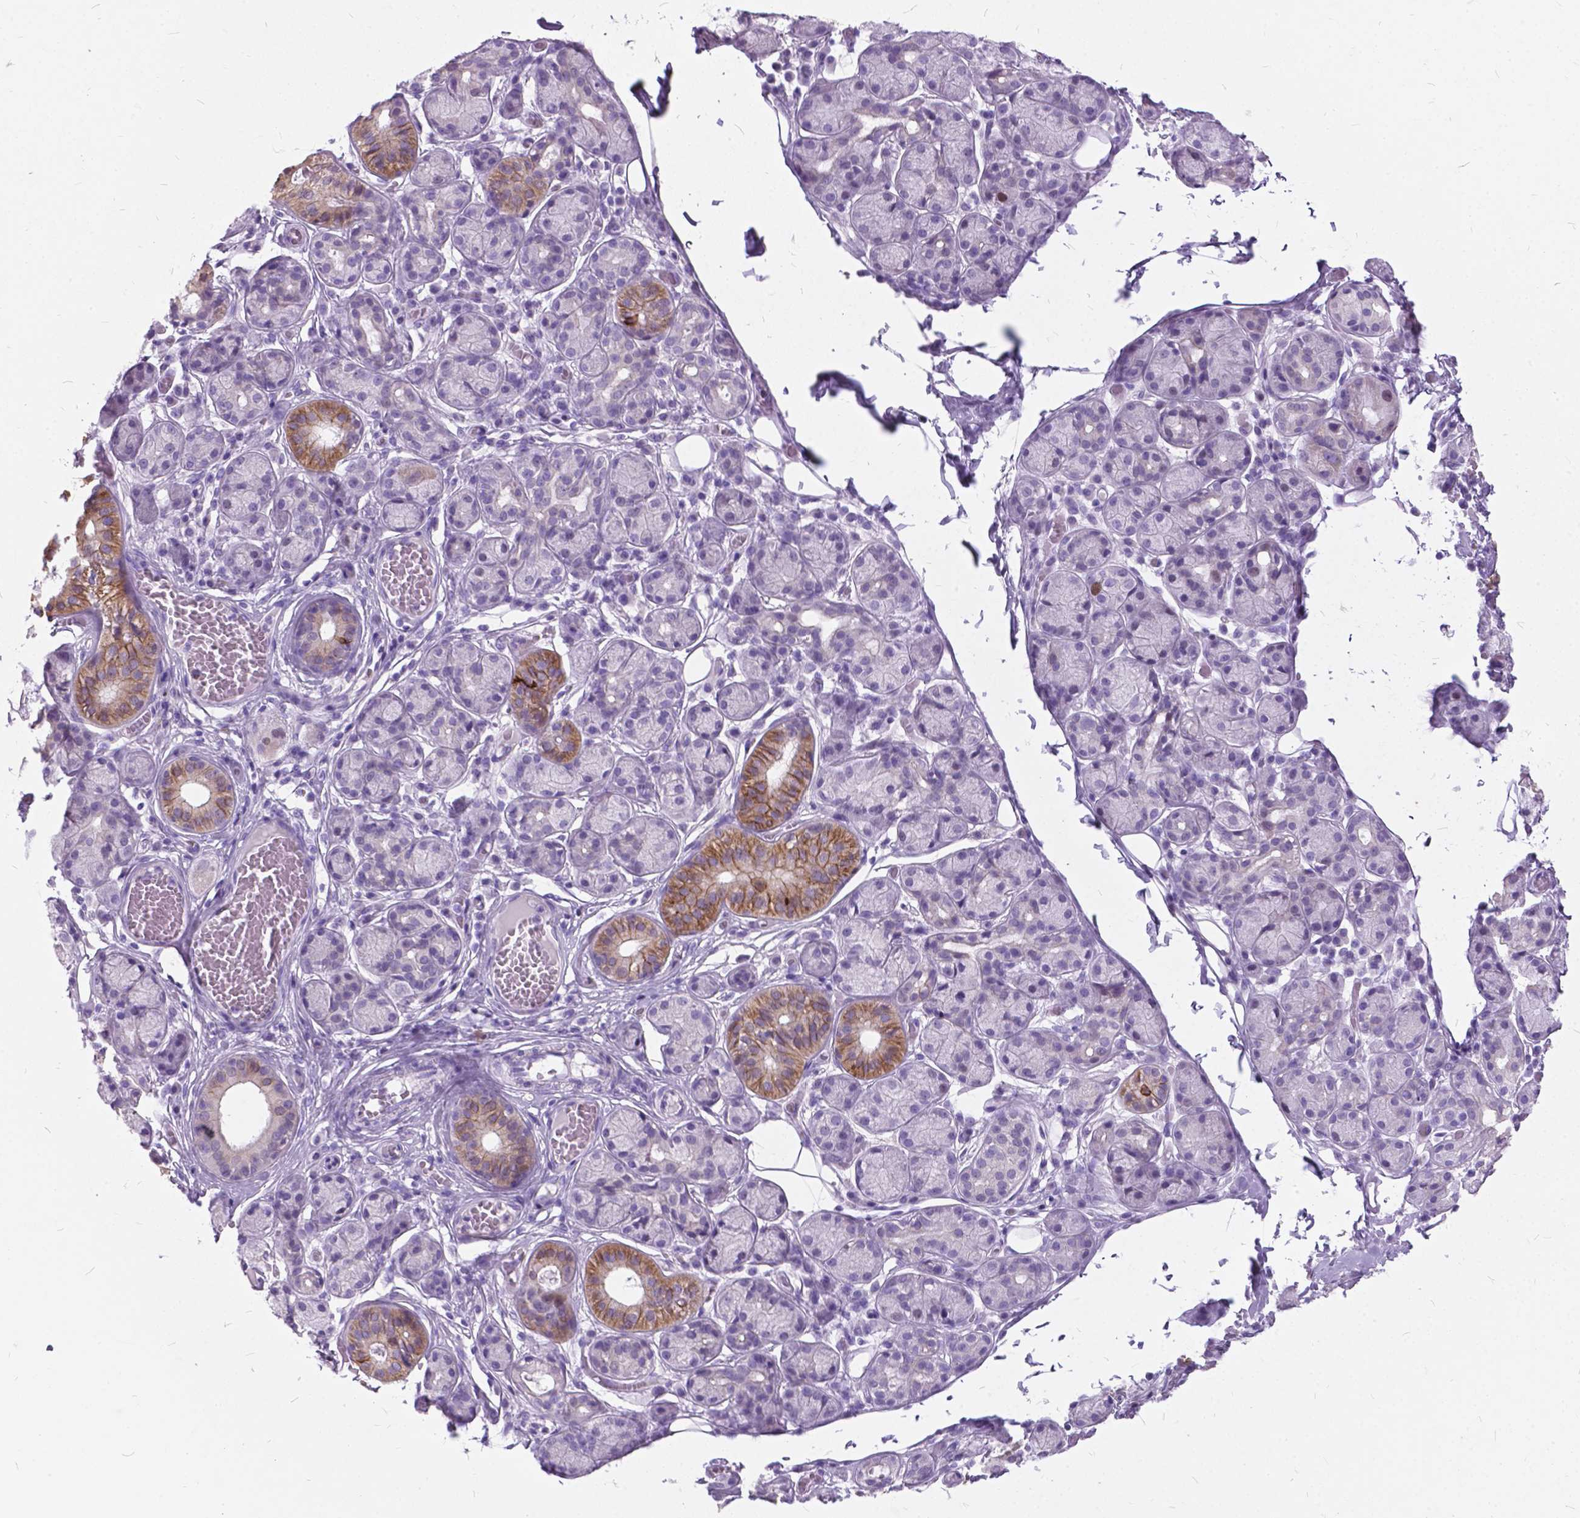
{"staining": {"intensity": "moderate", "quantity": "<25%", "location": "cytoplasmic/membranous"}, "tissue": "salivary gland", "cell_type": "Glandular cells", "image_type": "normal", "snomed": [{"axis": "morphology", "description": "Normal tissue, NOS"}, {"axis": "topography", "description": "Salivary gland"}, {"axis": "topography", "description": "Peripheral nerve tissue"}], "caption": "High-power microscopy captured an IHC histopathology image of benign salivary gland, revealing moderate cytoplasmic/membranous staining in approximately <25% of glandular cells.", "gene": "BSND", "patient": {"sex": "male", "age": 71}}